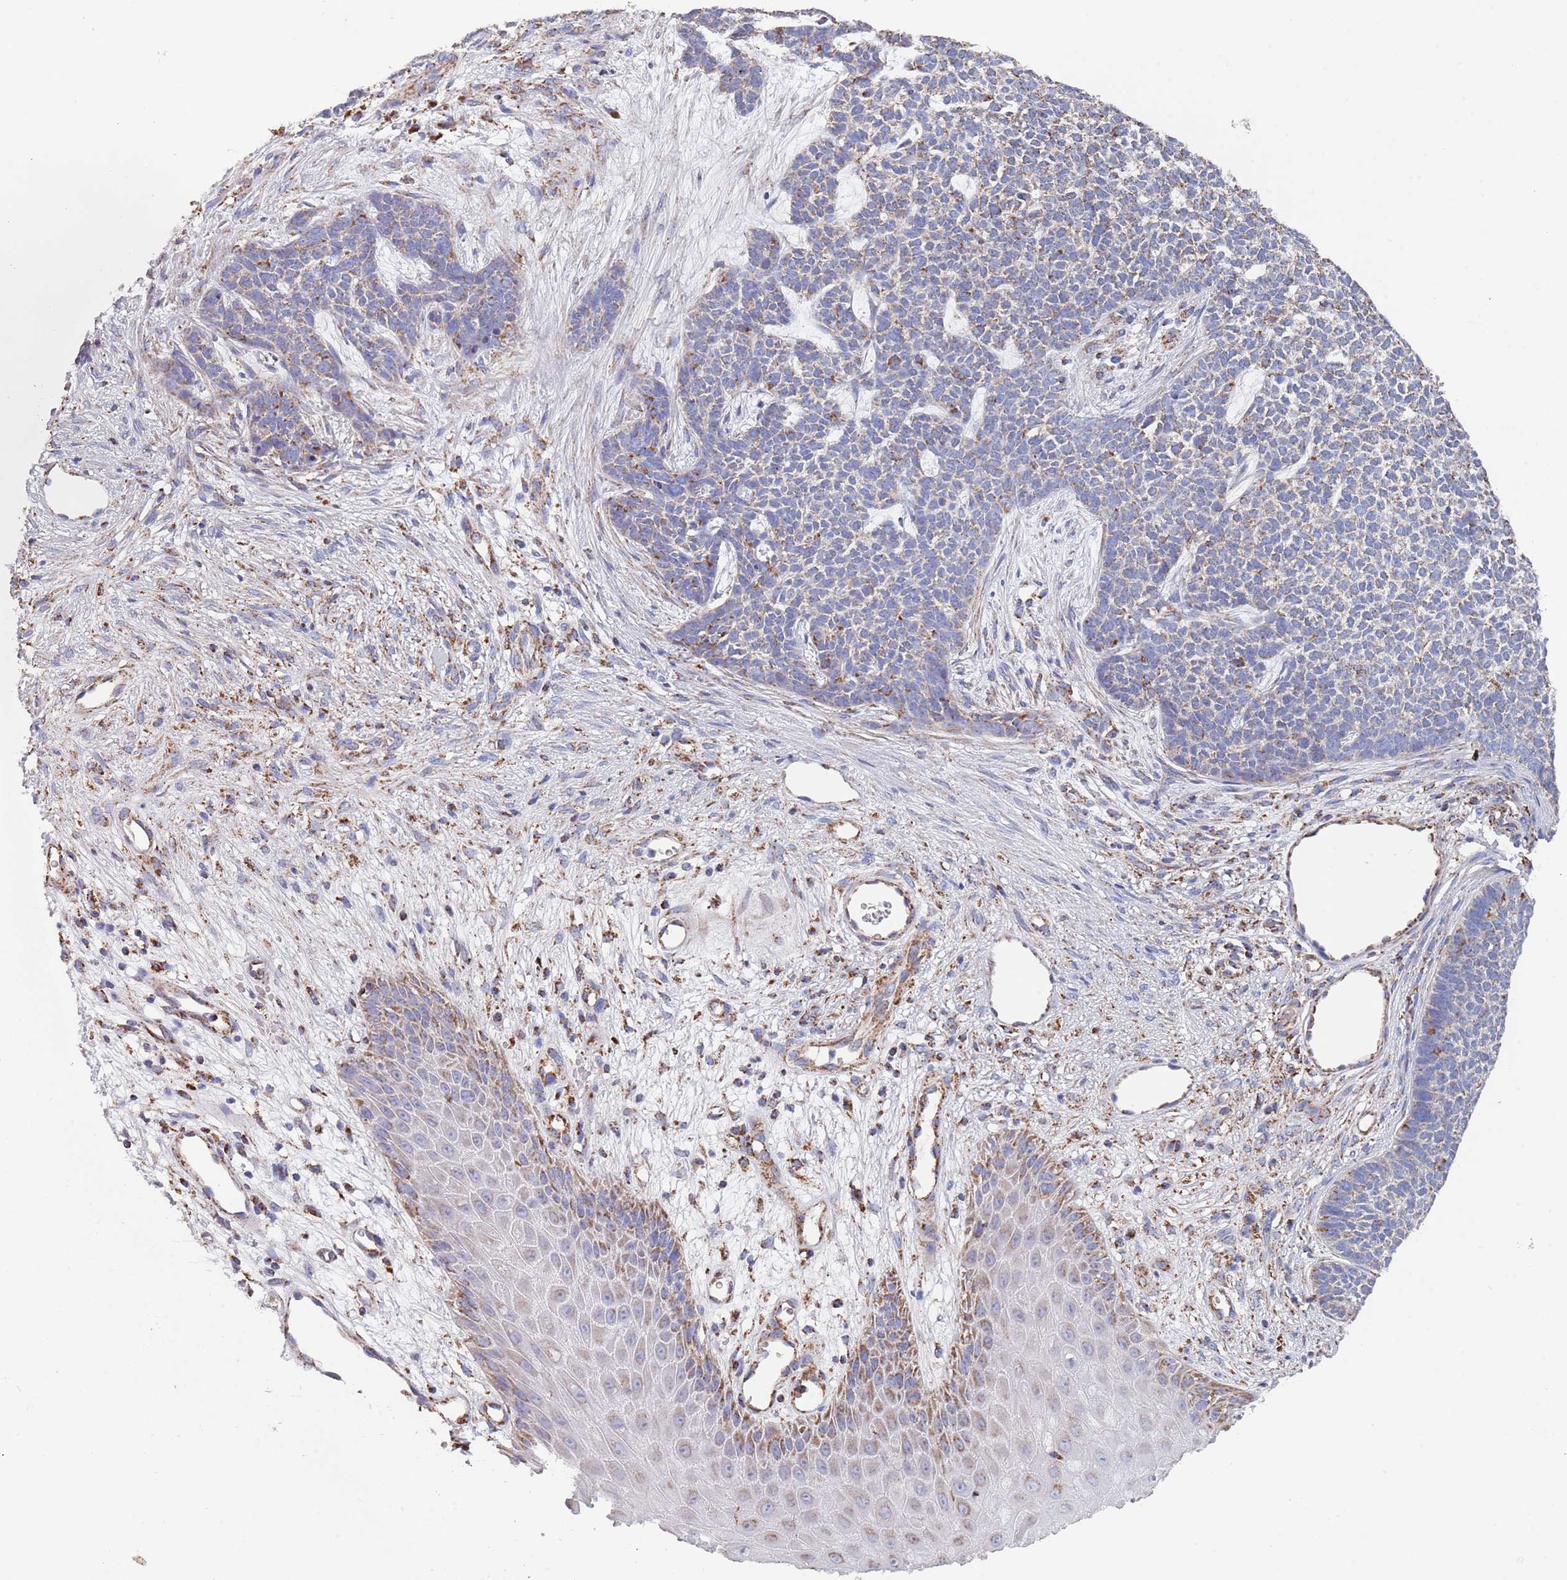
{"staining": {"intensity": "weak", "quantity": "<25%", "location": "cytoplasmic/membranous"}, "tissue": "skin cancer", "cell_type": "Tumor cells", "image_type": "cancer", "snomed": [{"axis": "morphology", "description": "Basal cell carcinoma"}, {"axis": "topography", "description": "Skin"}], "caption": "There is no significant positivity in tumor cells of skin basal cell carcinoma.", "gene": "PGP", "patient": {"sex": "female", "age": 84}}